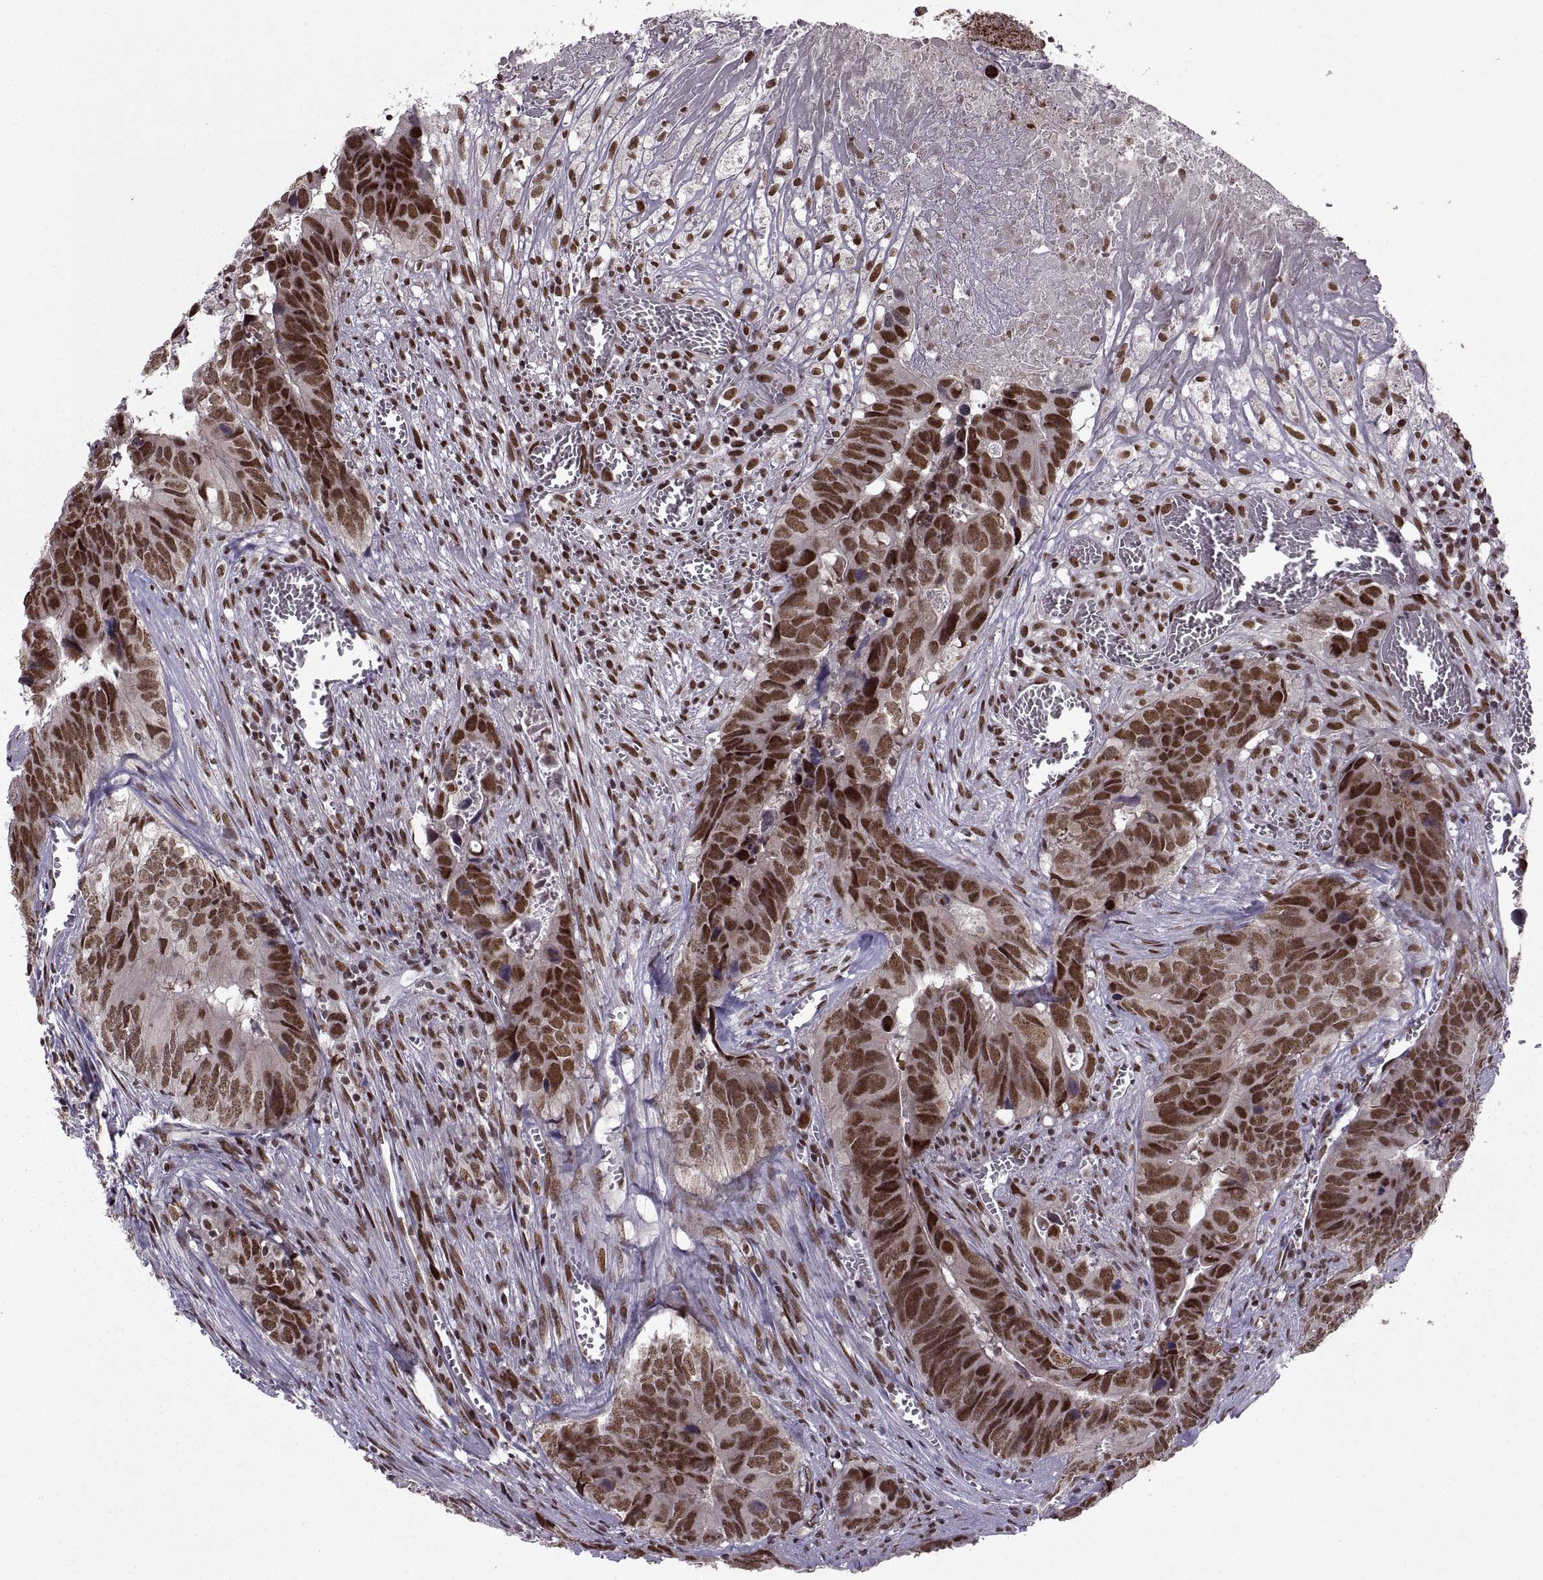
{"staining": {"intensity": "strong", "quantity": ">75%", "location": "nuclear"}, "tissue": "colorectal cancer", "cell_type": "Tumor cells", "image_type": "cancer", "snomed": [{"axis": "morphology", "description": "Adenocarcinoma, NOS"}, {"axis": "topography", "description": "Colon"}], "caption": "Immunohistochemical staining of human colorectal cancer reveals strong nuclear protein expression in approximately >75% of tumor cells. The staining is performed using DAB brown chromogen to label protein expression. The nuclei are counter-stained blue using hematoxylin.", "gene": "MT1E", "patient": {"sex": "female", "age": 82}}